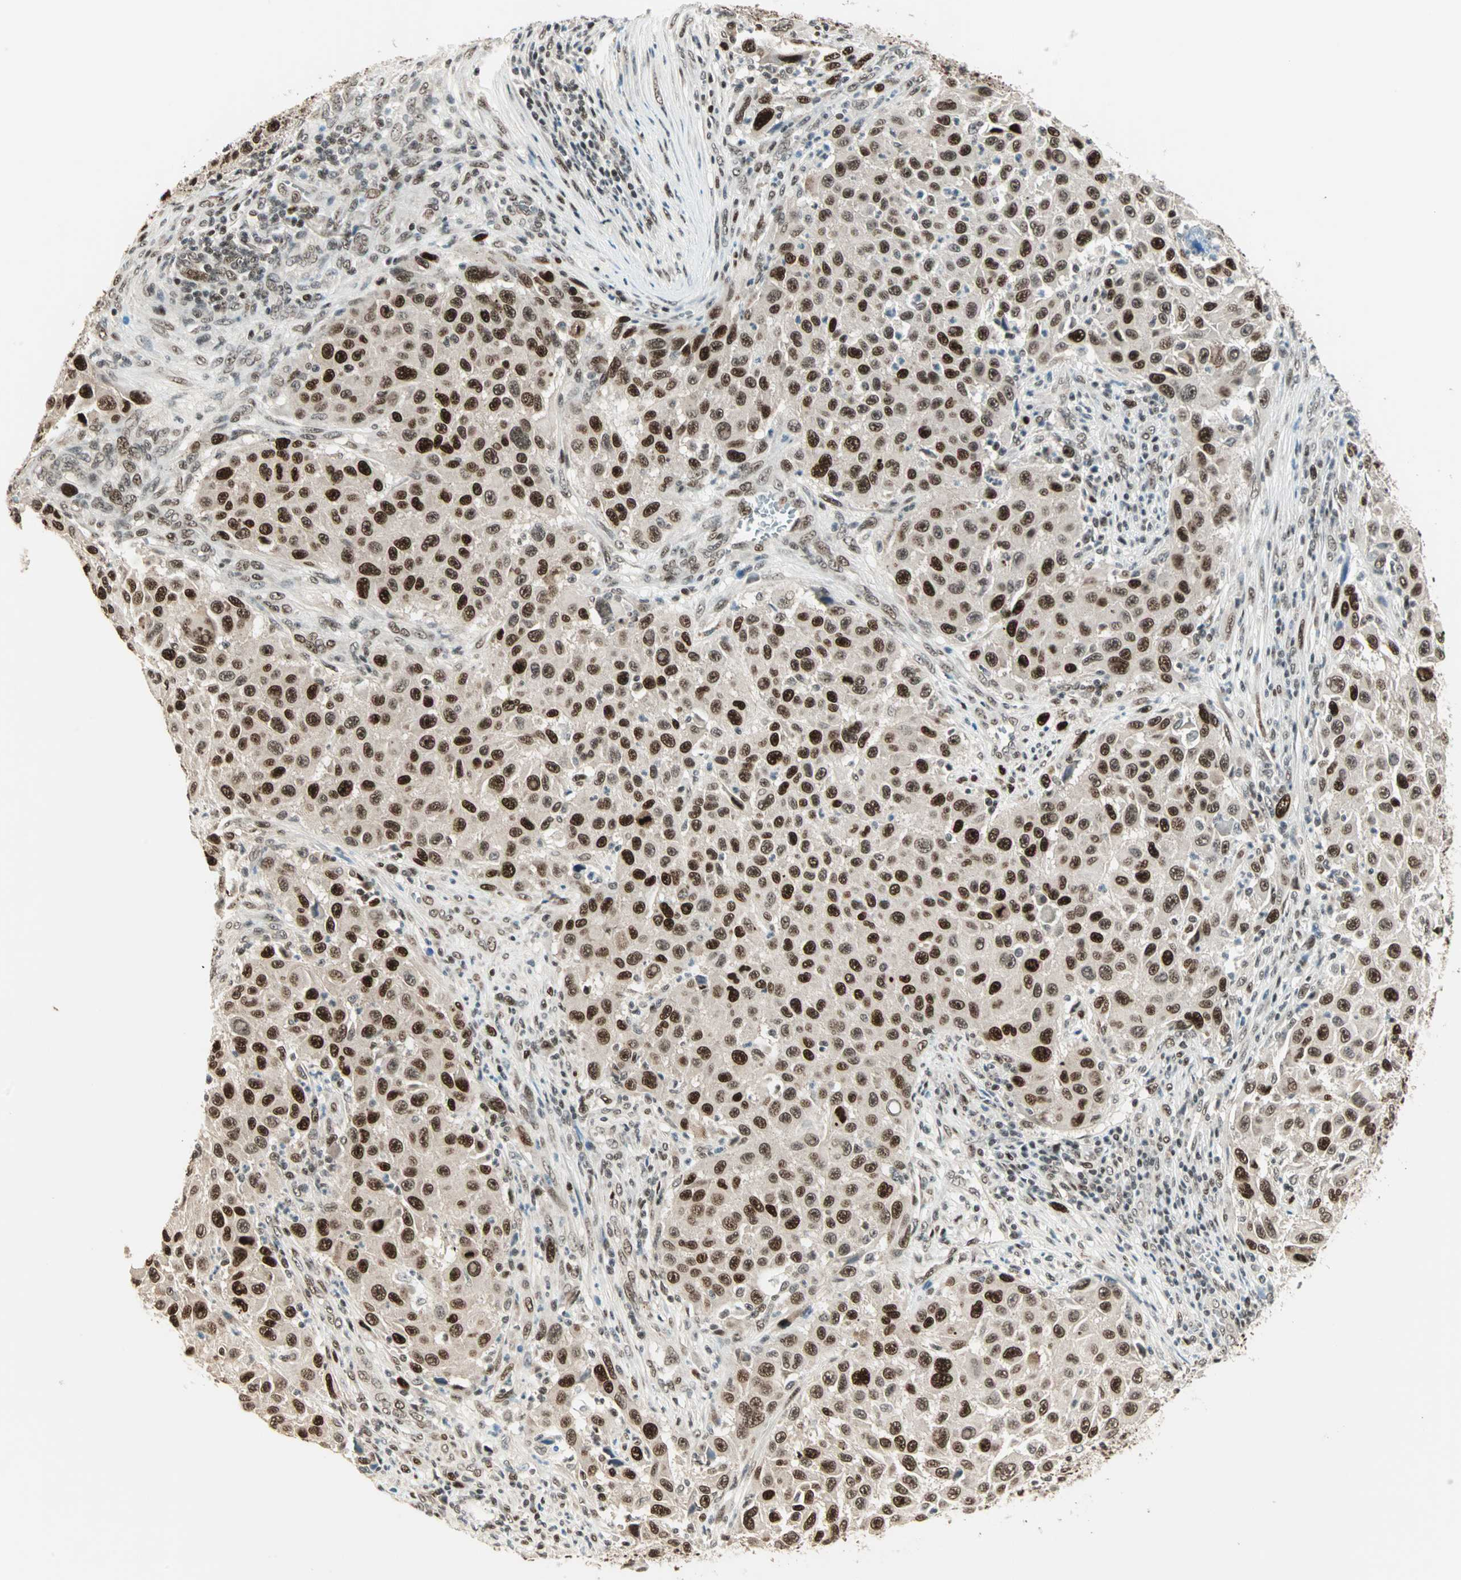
{"staining": {"intensity": "strong", "quantity": ">75%", "location": "nuclear"}, "tissue": "melanoma", "cell_type": "Tumor cells", "image_type": "cancer", "snomed": [{"axis": "morphology", "description": "Malignant melanoma, Metastatic site"}, {"axis": "topography", "description": "Lymph node"}], "caption": "Immunohistochemistry histopathology image of human melanoma stained for a protein (brown), which shows high levels of strong nuclear expression in about >75% of tumor cells.", "gene": "MDC1", "patient": {"sex": "male", "age": 61}}